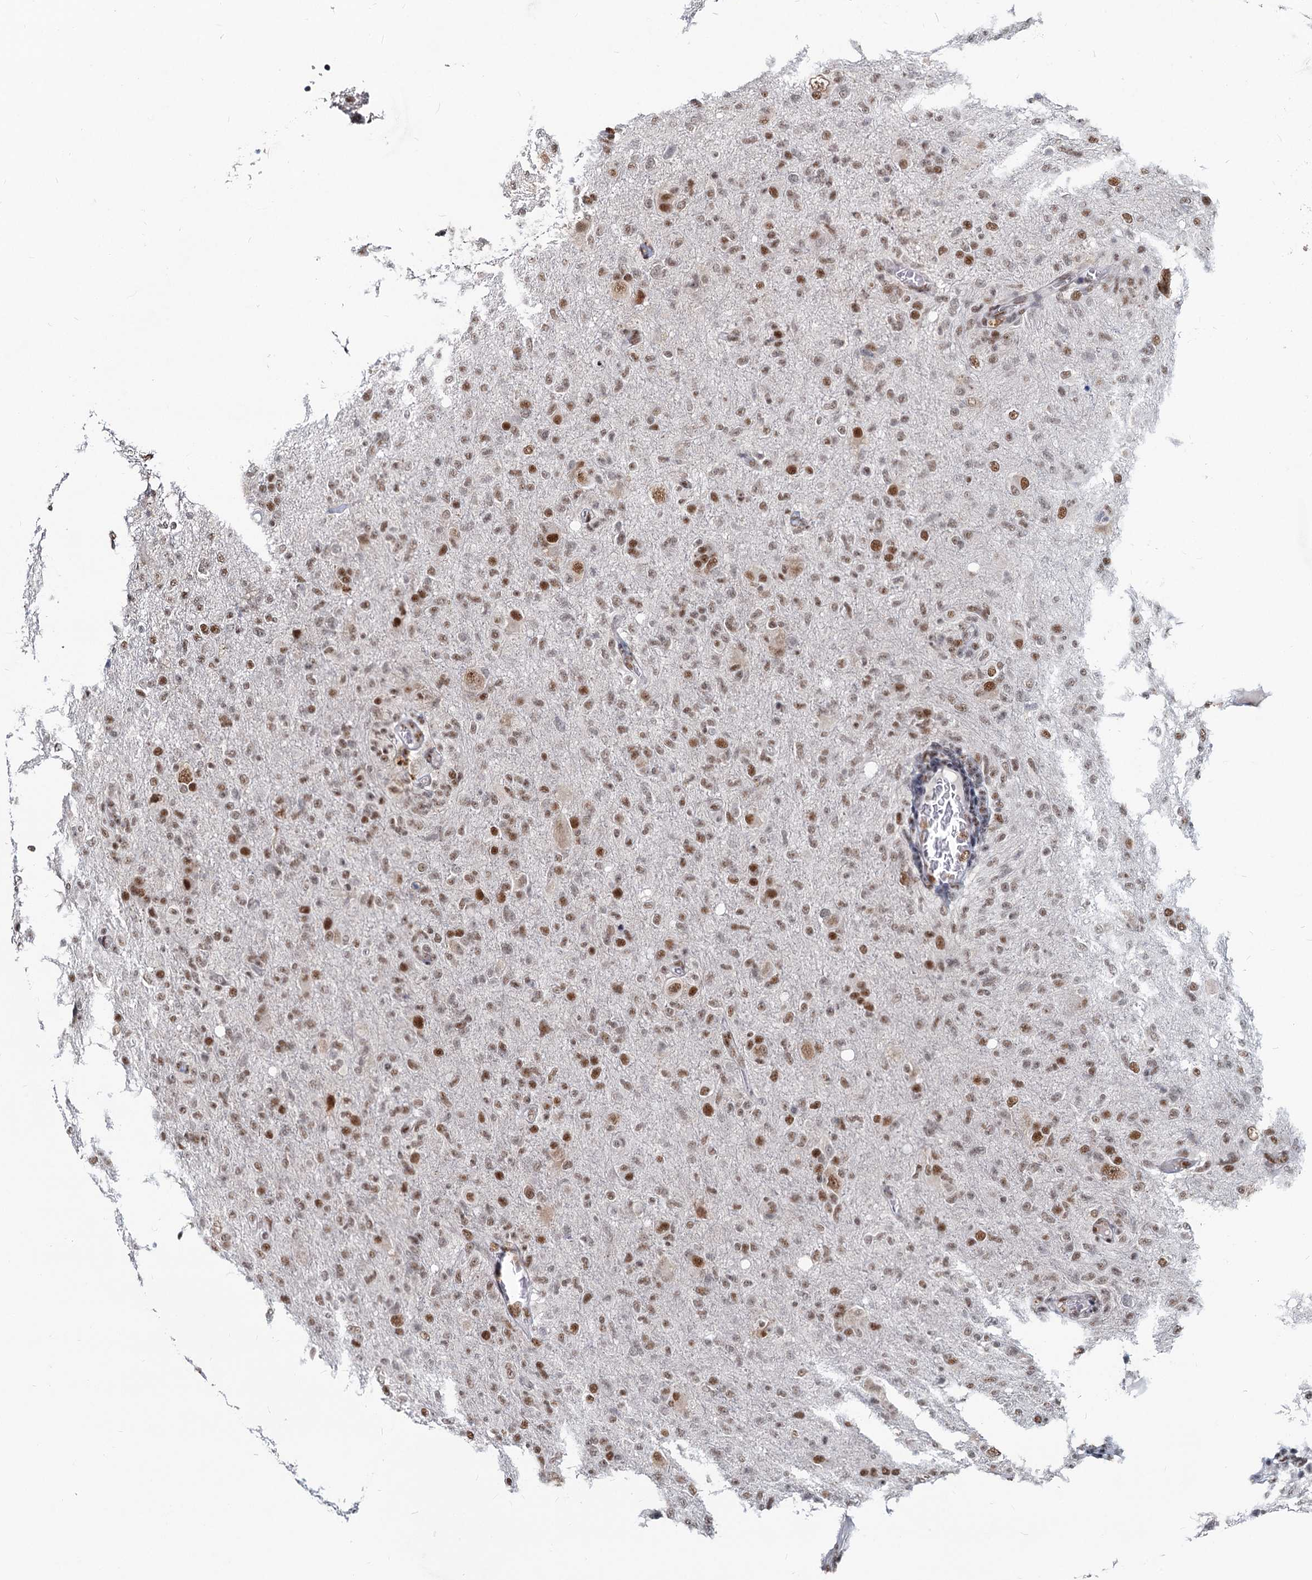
{"staining": {"intensity": "moderate", "quantity": "25%-75%", "location": "nuclear"}, "tissue": "glioma", "cell_type": "Tumor cells", "image_type": "cancer", "snomed": [{"axis": "morphology", "description": "Glioma, malignant, High grade"}, {"axis": "topography", "description": "Brain"}], "caption": "The histopathology image exhibits immunohistochemical staining of high-grade glioma (malignant). There is moderate nuclear staining is seen in approximately 25%-75% of tumor cells. Nuclei are stained in blue.", "gene": "METTL14", "patient": {"sex": "female", "age": 57}}